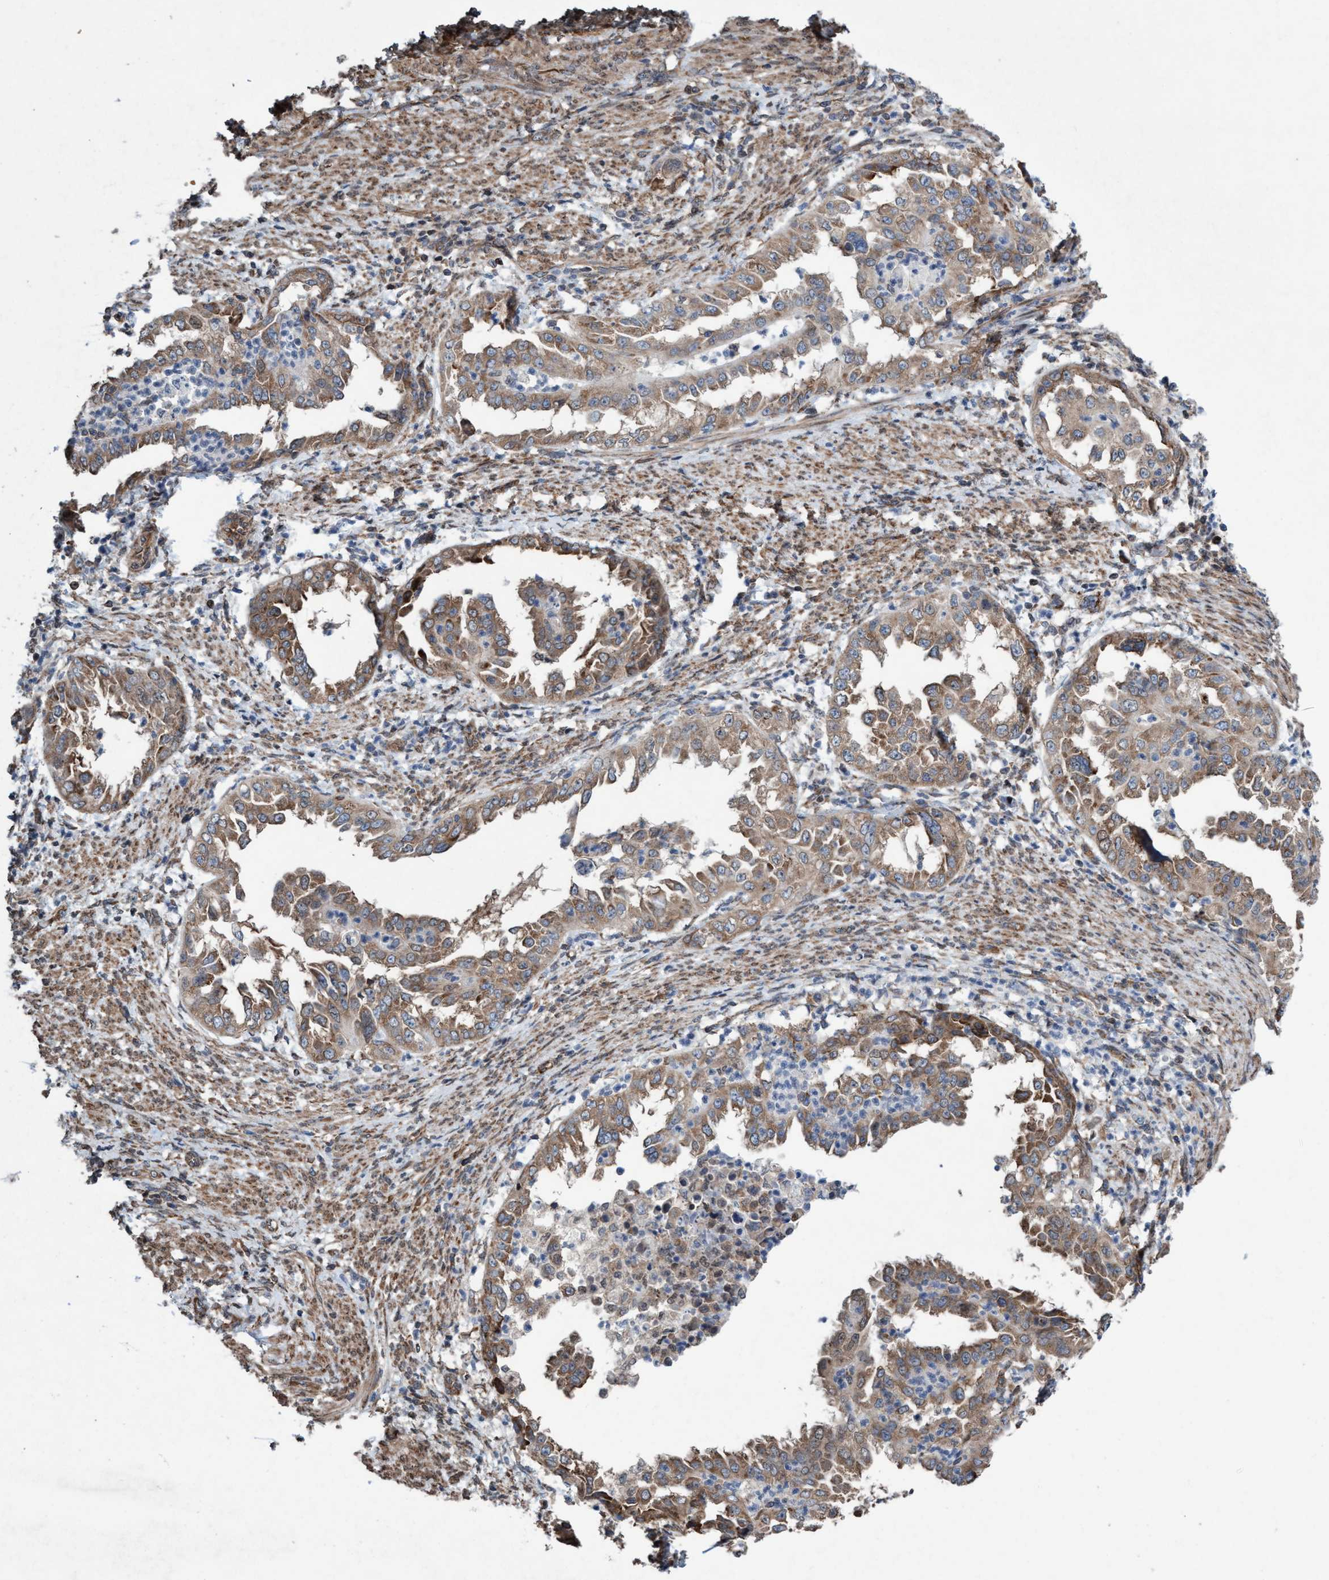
{"staining": {"intensity": "moderate", "quantity": ">75%", "location": "cytoplasmic/membranous"}, "tissue": "endometrial cancer", "cell_type": "Tumor cells", "image_type": "cancer", "snomed": [{"axis": "morphology", "description": "Adenocarcinoma, NOS"}, {"axis": "topography", "description": "Endometrium"}], "caption": "Immunohistochemistry (IHC) (DAB) staining of human endometrial cancer reveals moderate cytoplasmic/membranous protein staining in approximately >75% of tumor cells.", "gene": "METAP2", "patient": {"sex": "female", "age": 85}}